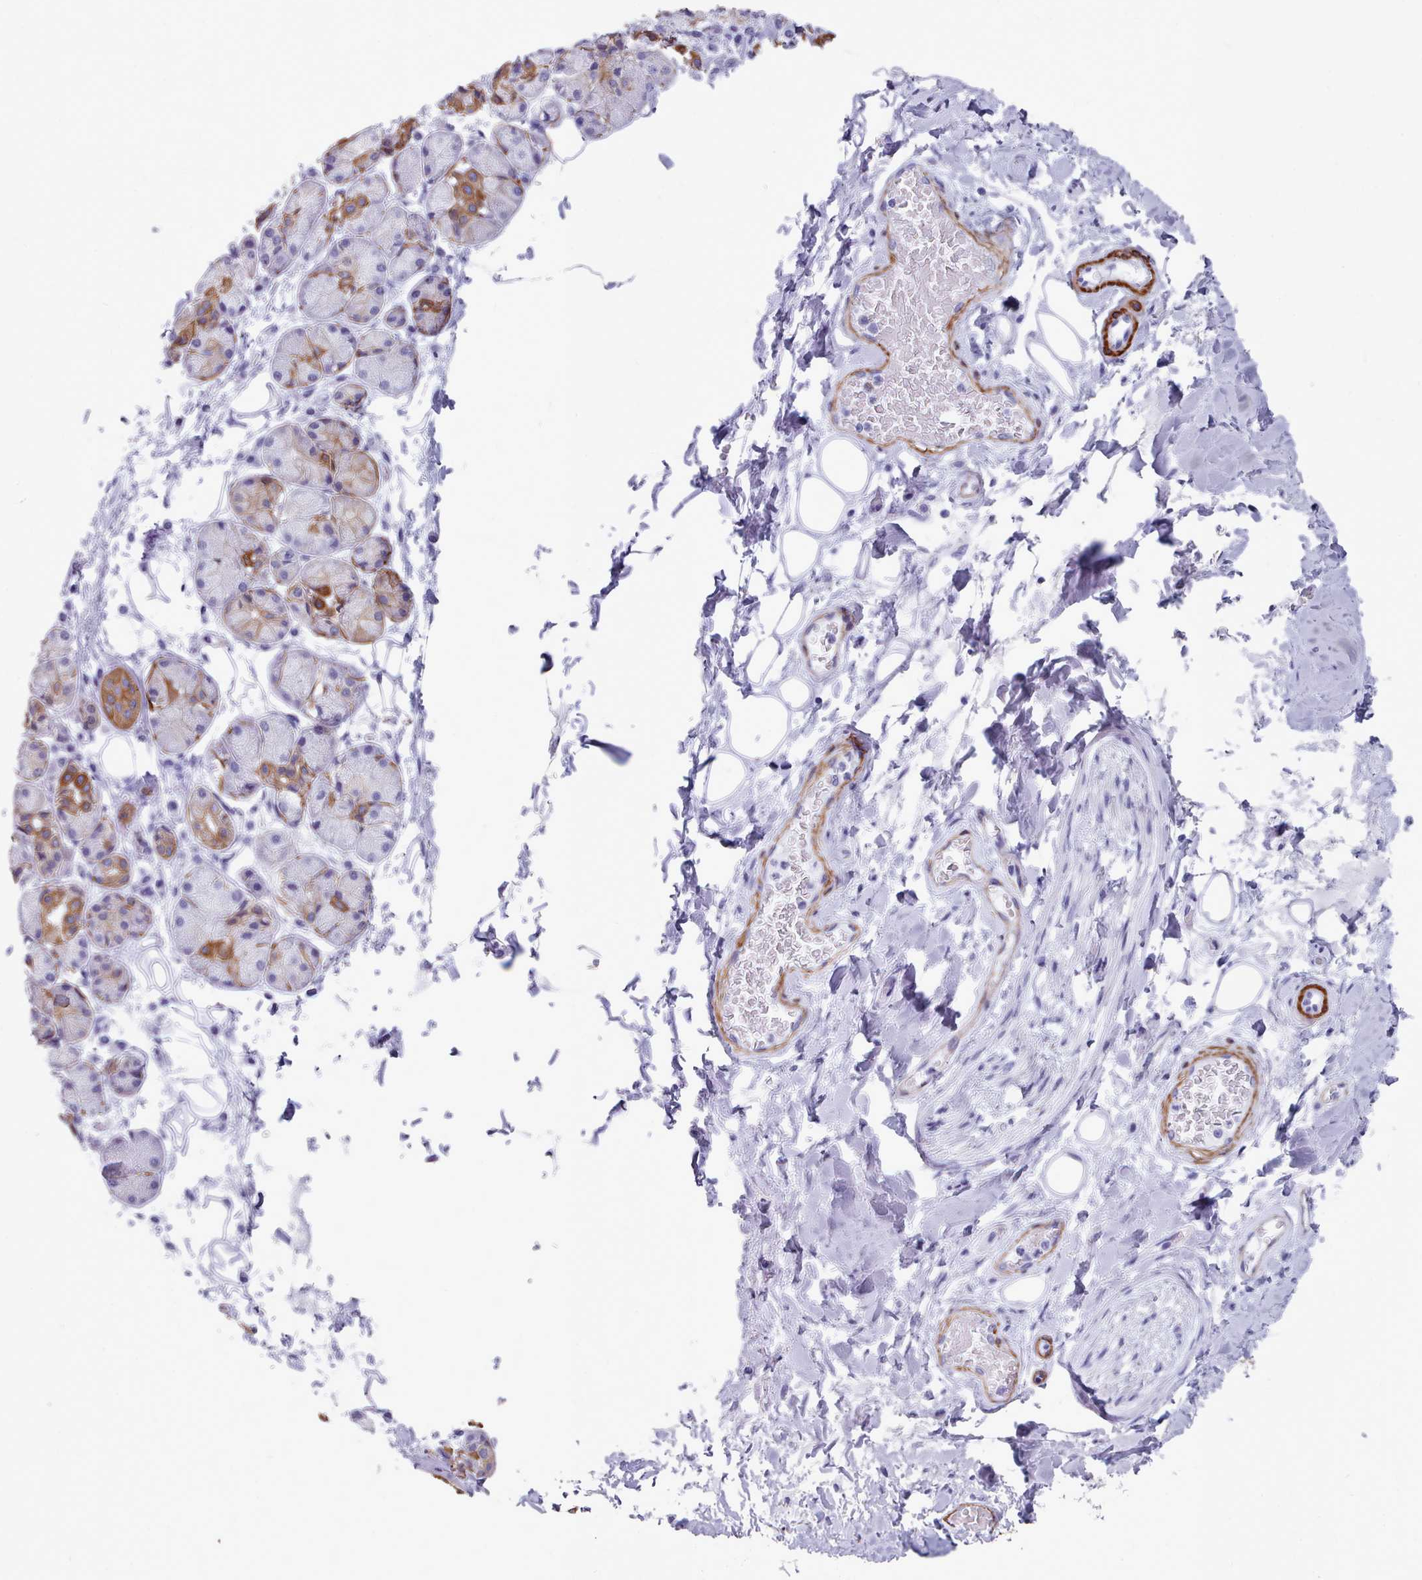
{"staining": {"intensity": "strong", "quantity": "25%-75%", "location": "cytoplasmic/membranous"}, "tissue": "salivary gland", "cell_type": "Glandular cells", "image_type": "normal", "snomed": [{"axis": "morphology", "description": "Squamous cell carcinoma, NOS"}, {"axis": "topography", "description": "Skin"}, {"axis": "topography", "description": "Head-Neck"}], "caption": "Protein expression analysis of benign human salivary gland reveals strong cytoplasmic/membranous expression in about 25%-75% of glandular cells. Nuclei are stained in blue.", "gene": "FPGS", "patient": {"sex": "male", "age": 80}}